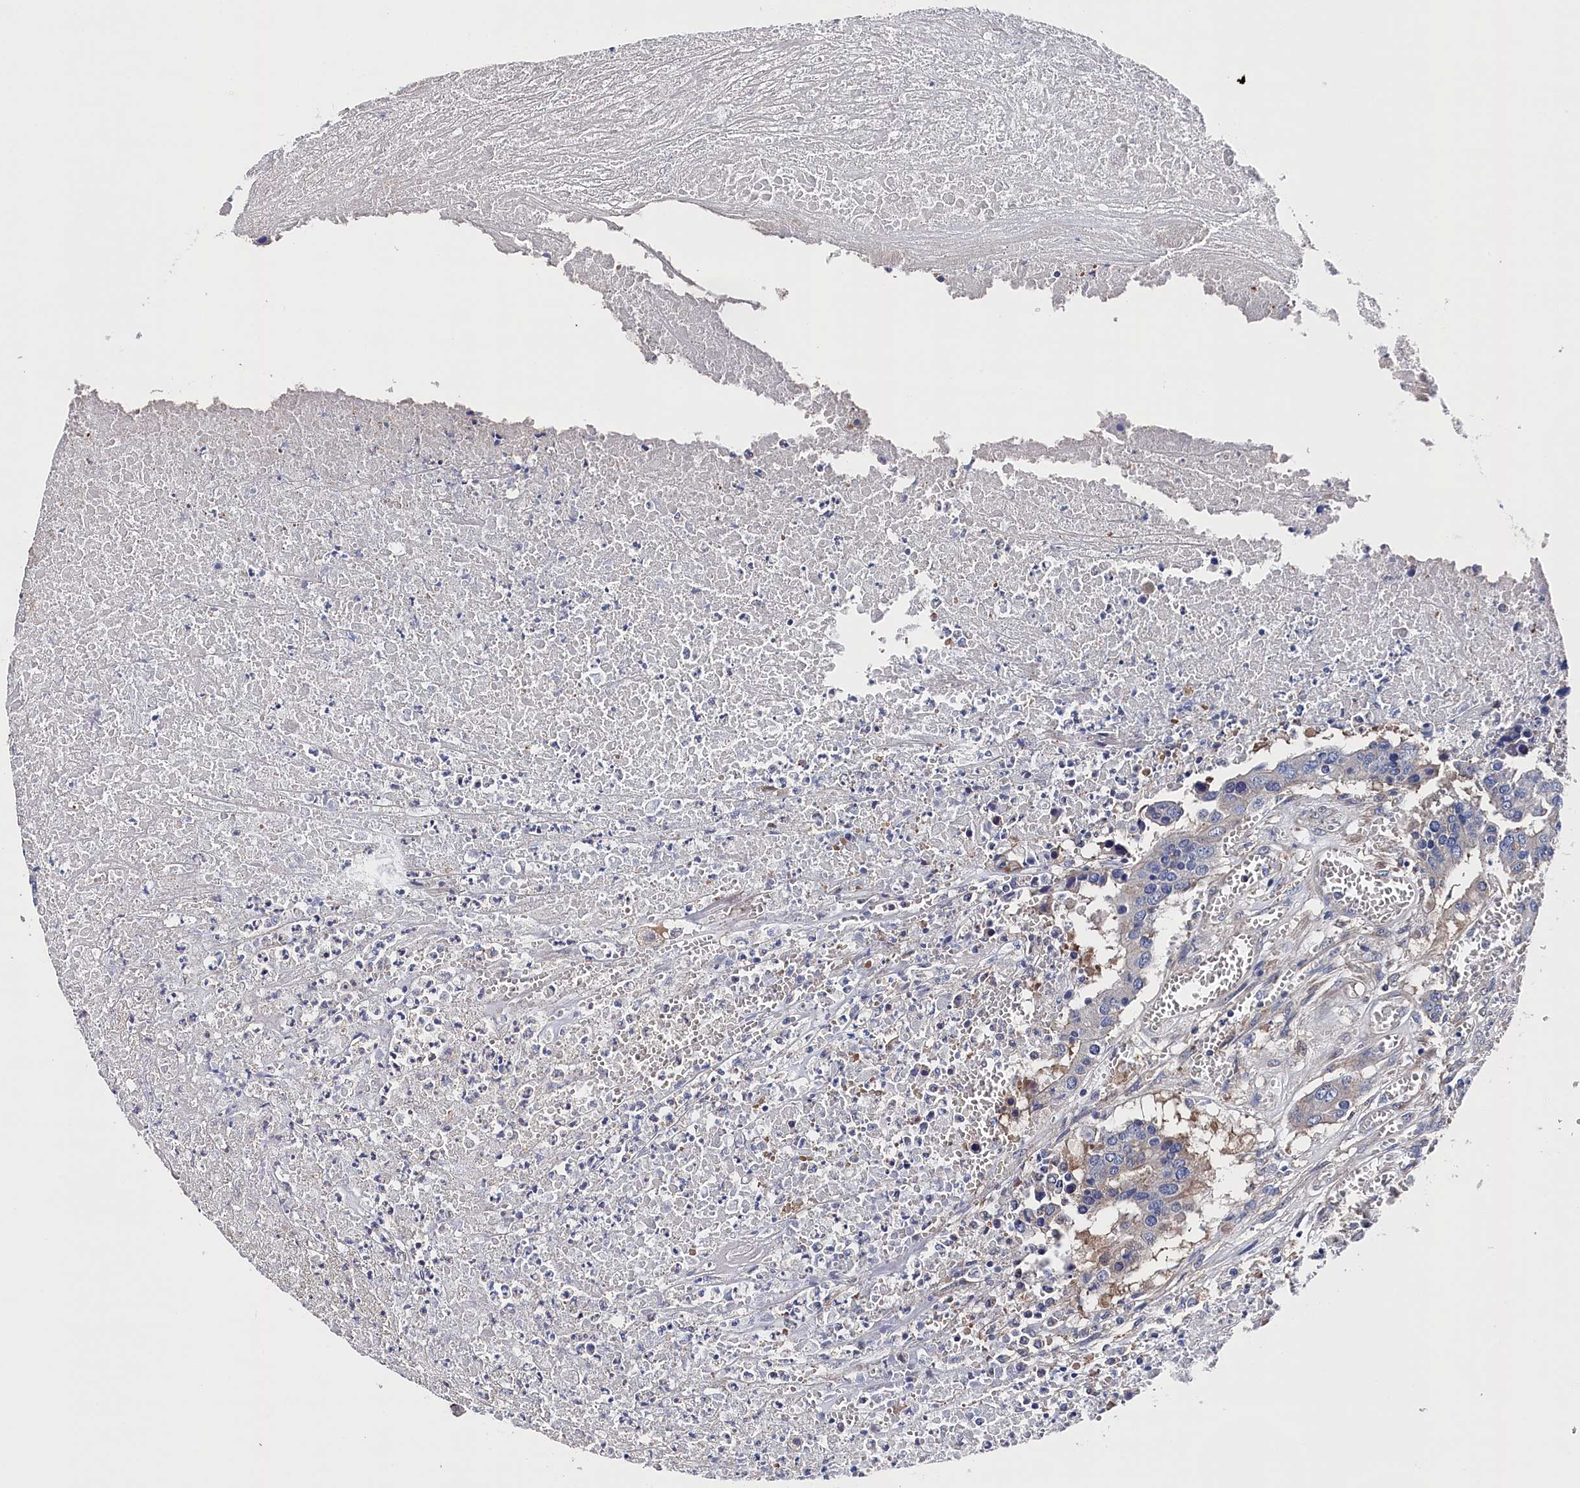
{"staining": {"intensity": "weak", "quantity": "<25%", "location": "cytoplasmic/membranous"}, "tissue": "colorectal cancer", "cell_type": "Tumor cells", "image_type": "cancer", "snomed": [{"axis": "morphology", "description": "Adenocarcinoma, NOS"}, {"axis": "topography", "description": "Colon"}], "caption": "A high-resolution image shows immunohistochemistry (IHC) staining of colorectal cancer, which displays no significant staining in tumor cells.", "gene": "BHMT", "patient": {"sex": "male", "age": 77}}